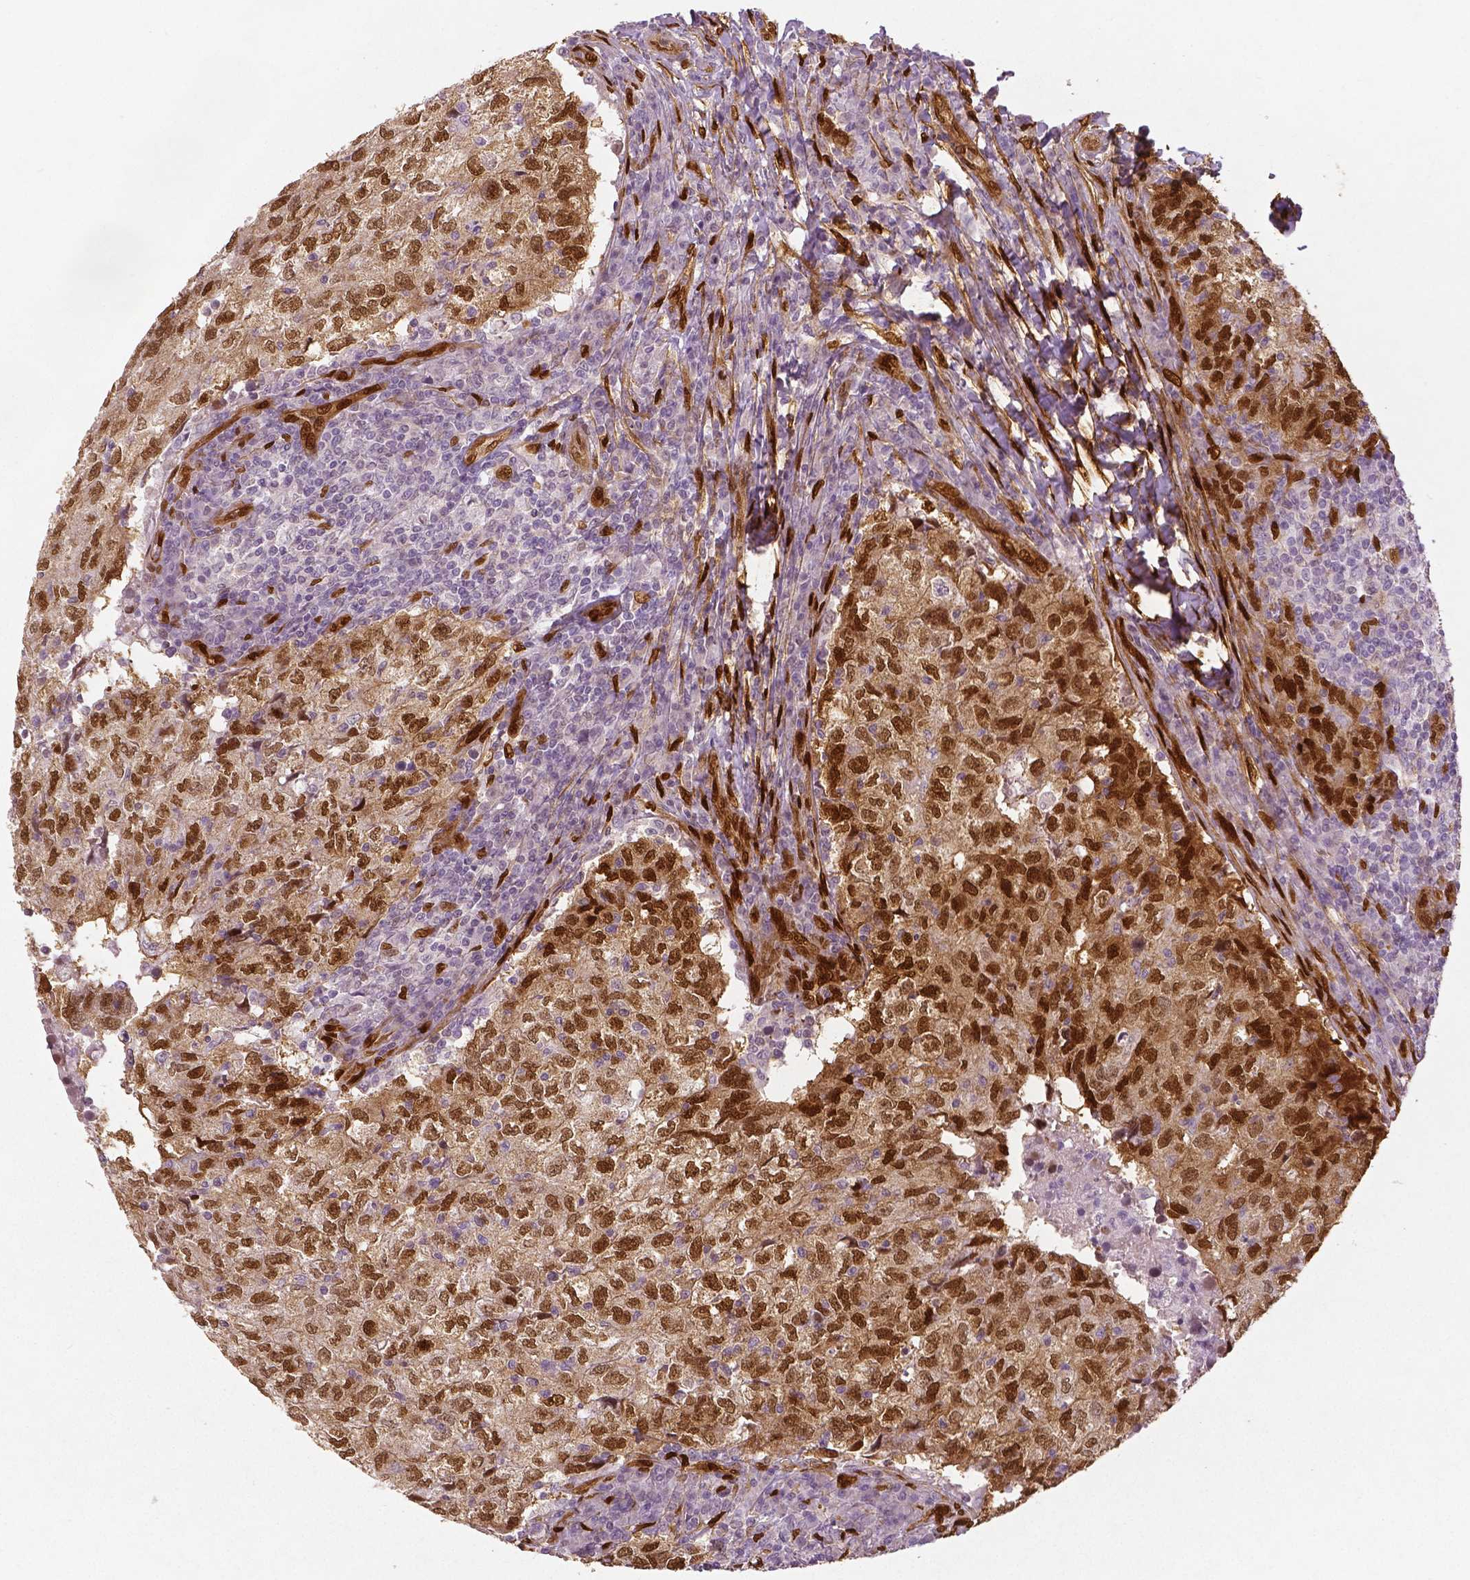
{"staining": {"intensity": "moderate", "quantity": ">75%", "location": "cytoplasmic/membranous,nuclear"}, "tissue": "breast cancer", "cell_type": "Tumor cells", "image_type": "cancer", "snomed": [{"axis": "morphology", "description": "Duct carcinoma"}, {"axis": "topography", "description": "Breast"}], "caption": "There is medium levels of moderate cytoplasmic/membranous and nuclear positivity in tumor cells of breast cancer, as demonstrated by immunohistochemical staining (brown color).", "gene": "WWTR1", "patient": {"sex": "female", "age": 30}}